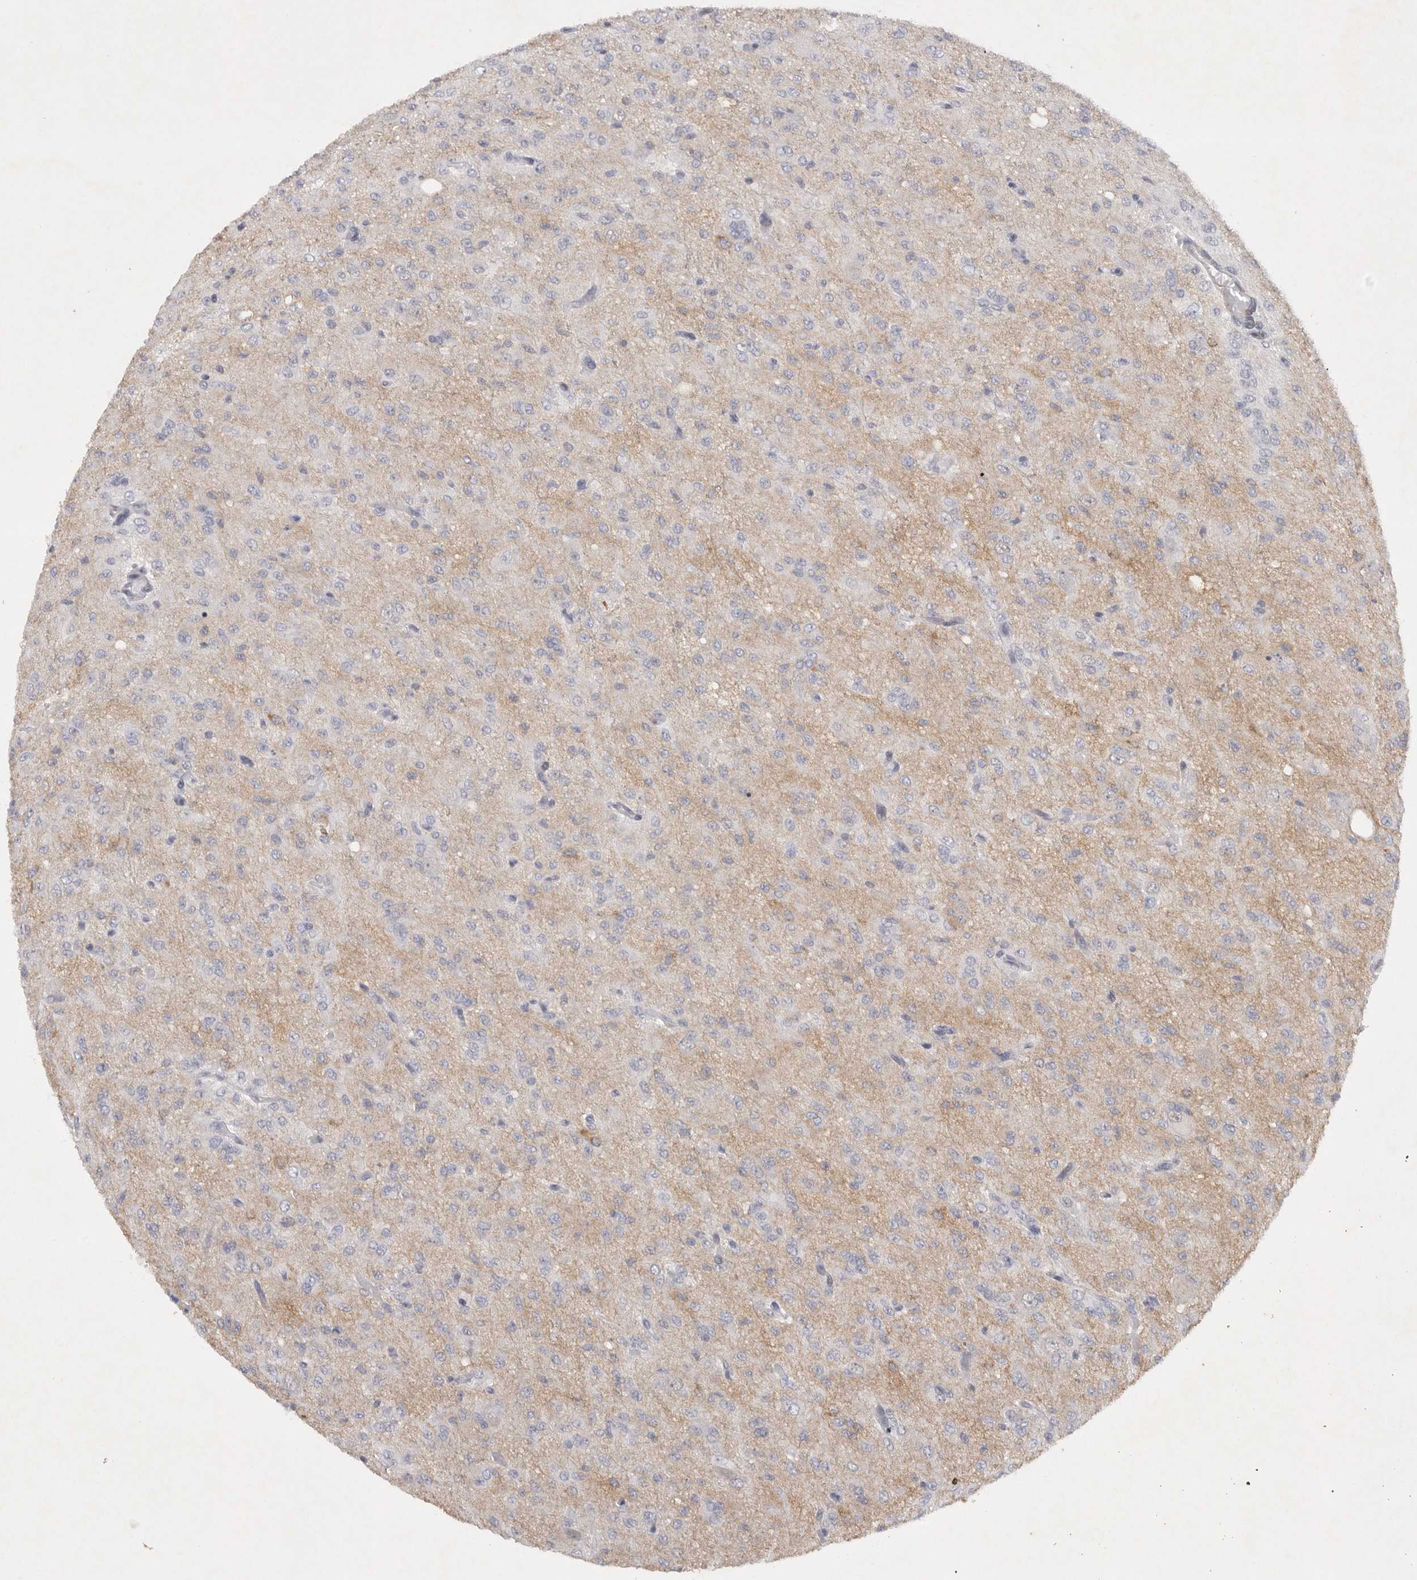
{"staining": {"intensity": "negative", "quantity": "none", "location": "none"}, "tissue": "glioma", "cell_type": "Tumor cells", "image_type": "cancer", "snomed": [{"axis": "morphology", "description": "Glioma, malignant, High grade"}, {"axis": "topography", "description": "Brain"}], "caption": "IHC histopathology image of neoplastic tissue: malignant high-grade glioma stained with DAB displays no significant protein staining in tumor cells. (DAB IHC visualized using brightfield microscopy, high magnification).", "gene": "TNR", "patient": {"sex": "female", "age": 59}}